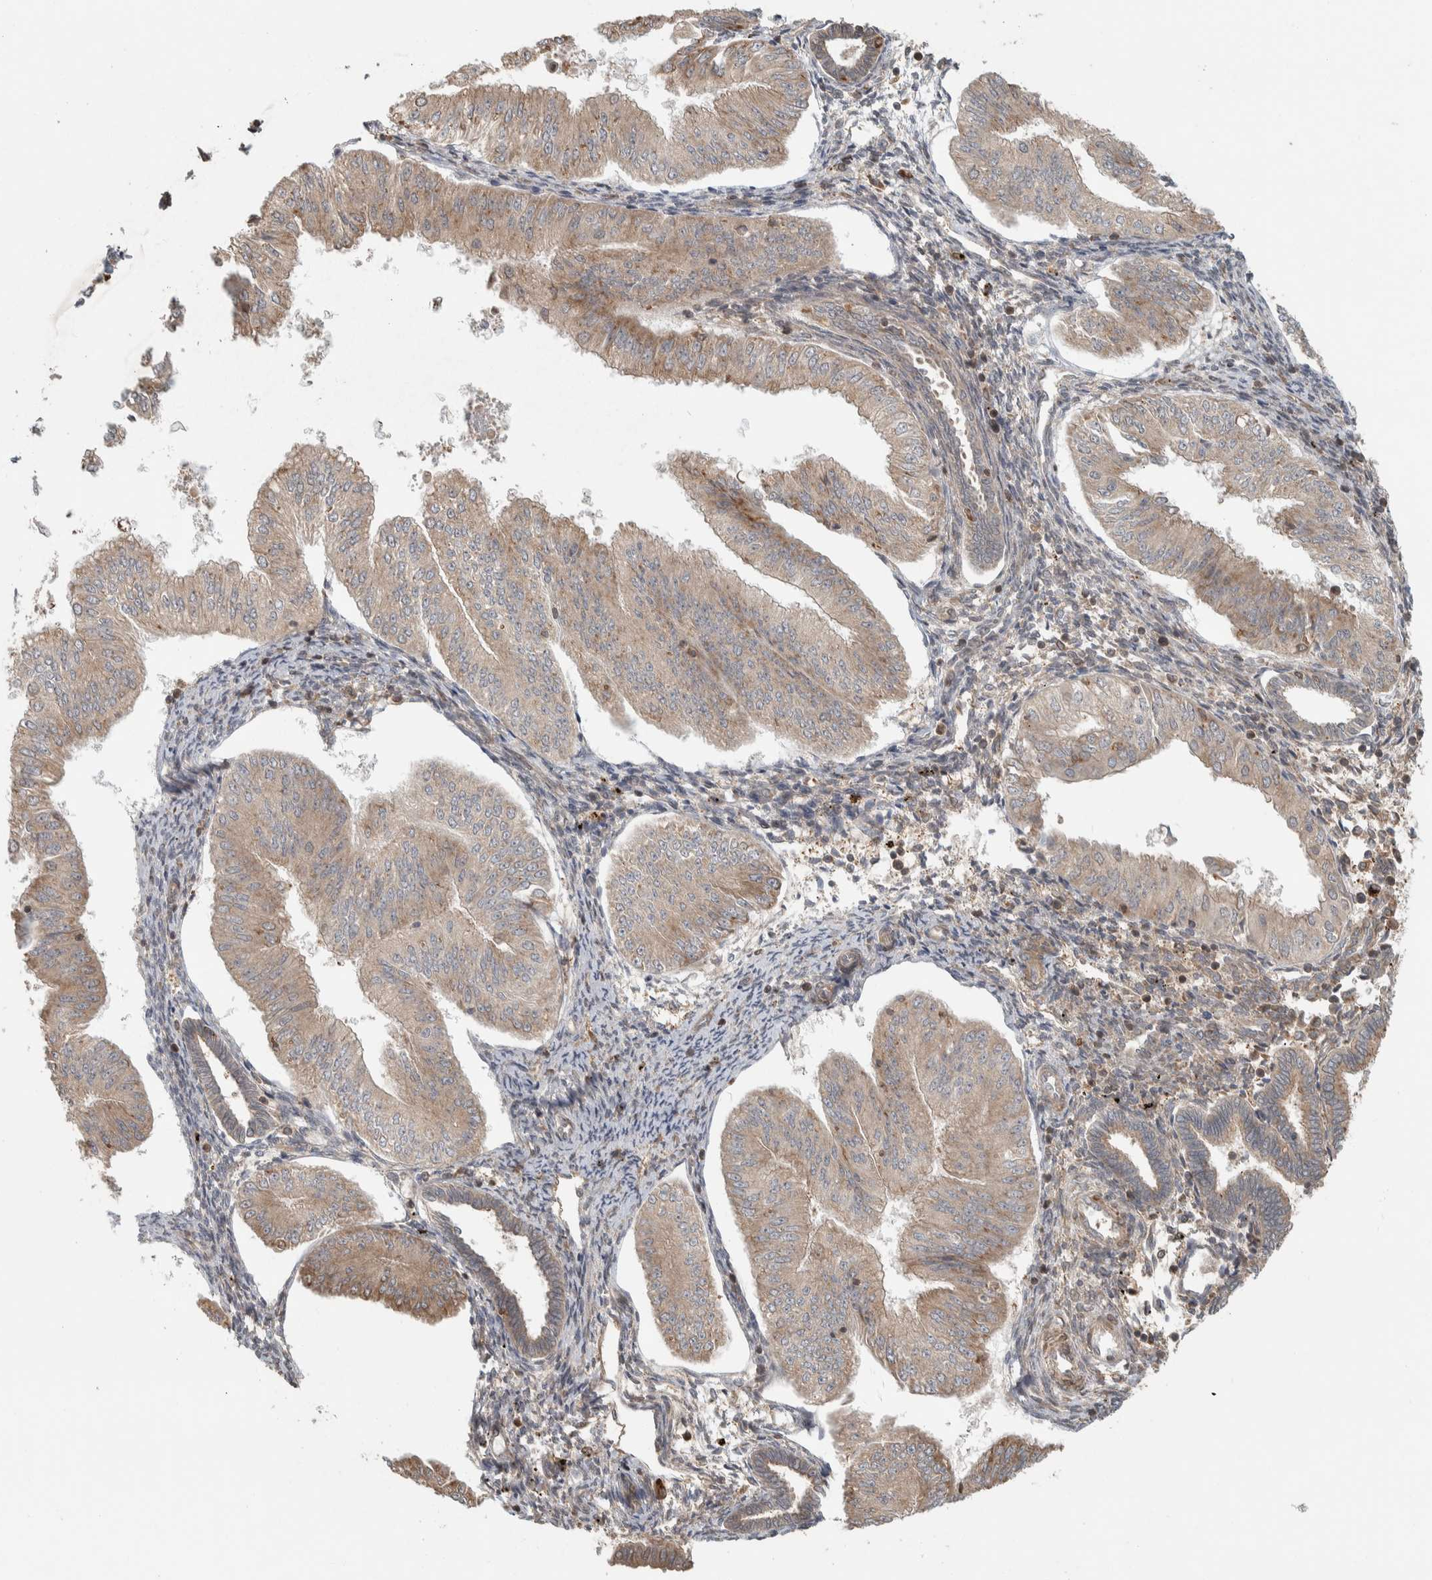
{"staining": {"intensity": "weak", "quantity": ">75%", "location": "cytoplasmic/membranous"}, "tissue": "endometrial cancer", "cell_type": "Tumor cells", "image_type": "cancer", "snomed": [{"axis": "morphology", "description": "Normal tissue, NOS"}, {"axis": "morphology", "description": "Adenocarcinoma, NOS"}, {"axis": "topography", "description": "Endometrium"}], "caption": "Immunohistochemical staining of endometrial cancer (adenocarcinoma) displays low levels of weak cytoplasmic/membranous protein expression in approximately >75% of tumor cells. (DAB IHC, brown staining for protein, blue staining for nuclei).", "gene": "CNTROB", "patient": {"sex": "female", "age": 53}}